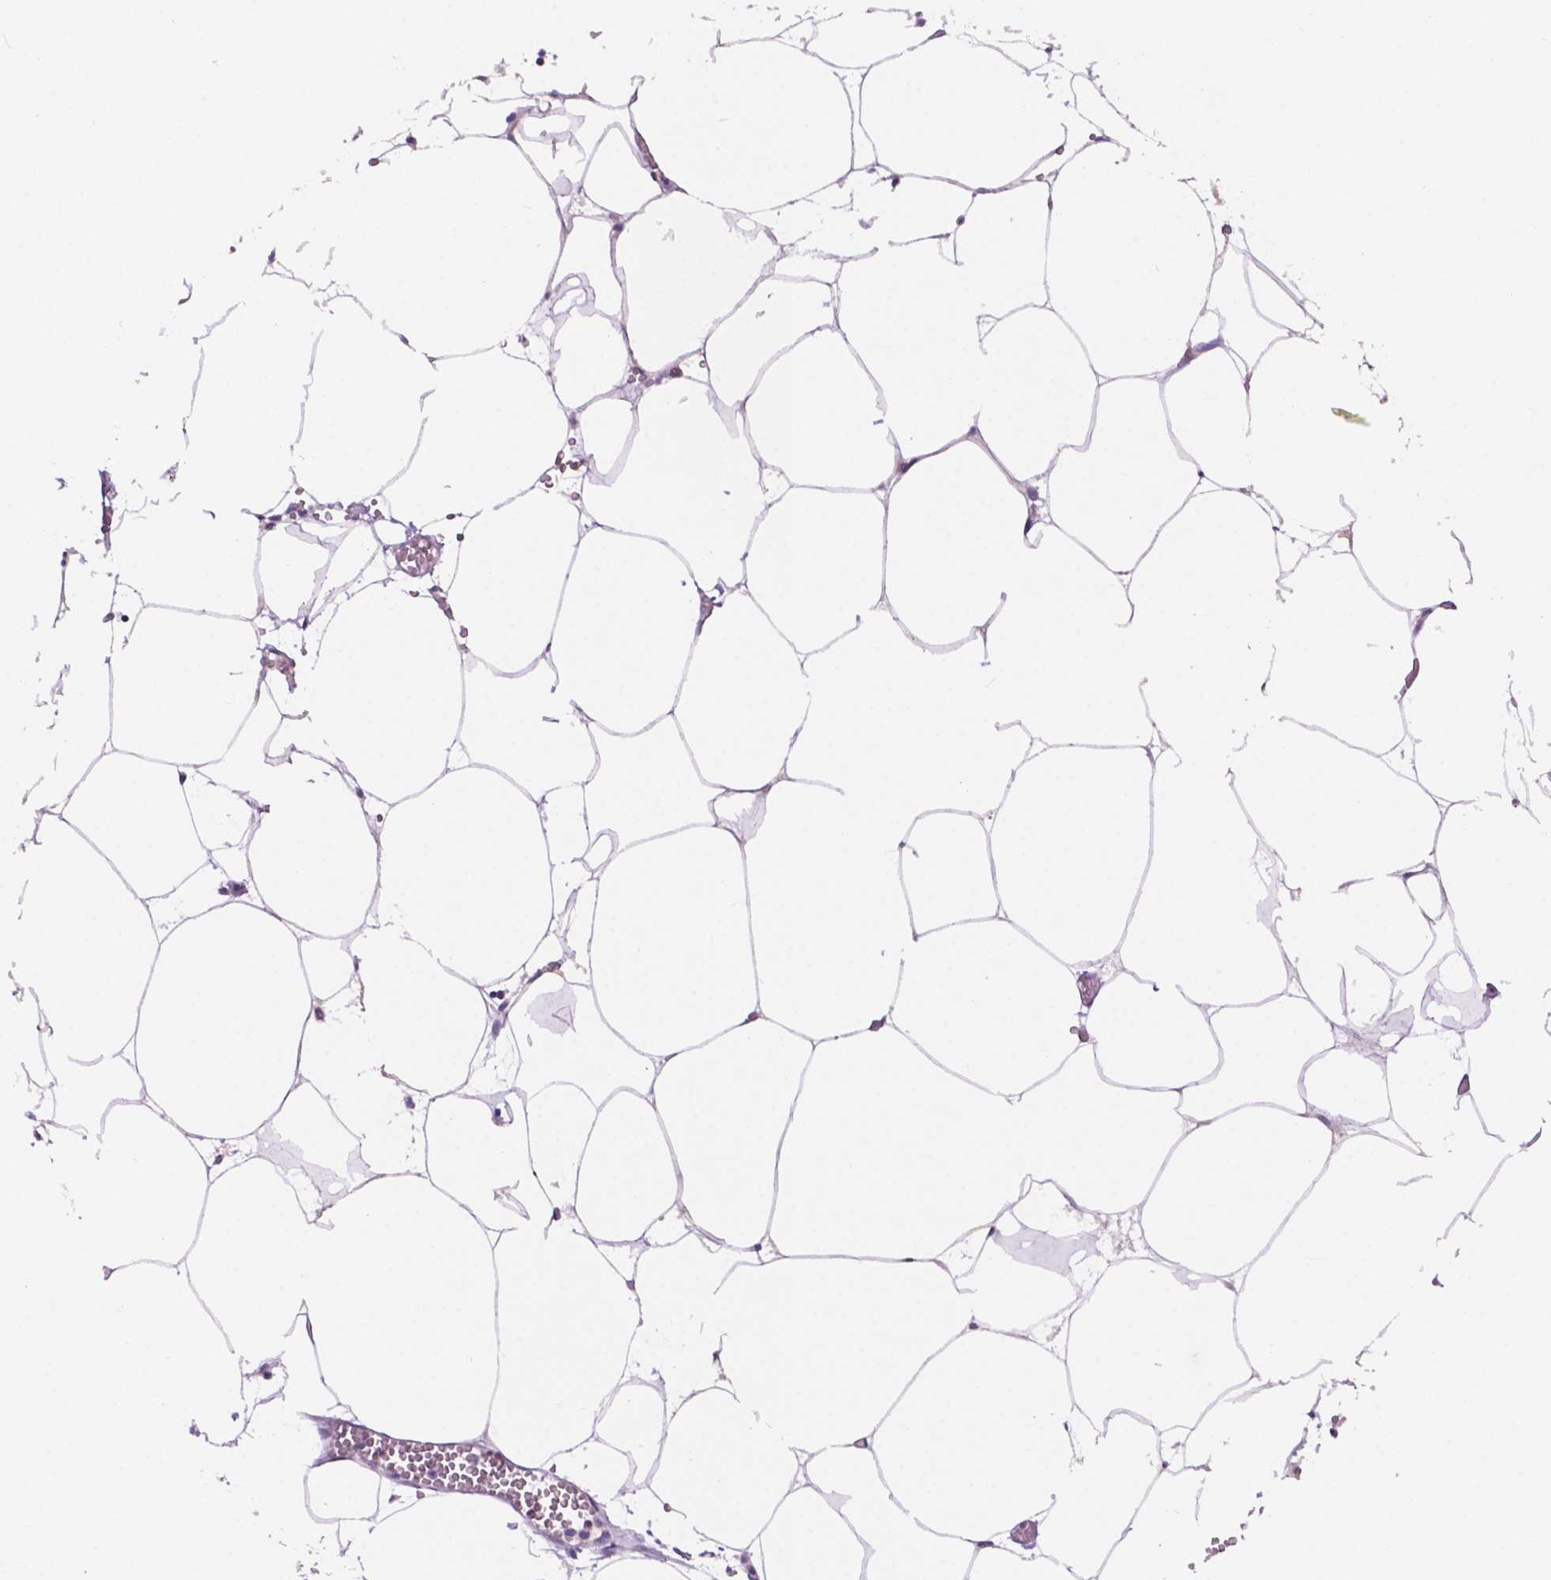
{"staining": {"intensity": "weak", "quantity": "25%-75%", "location": "nuclear"}, "tissue": "adipose tissue", "cell_type": "Adipocytes", "image_type": "normal", "snomed": [{"axis": "morphology", "description": "Normal tissue, NOS"}, {"axis": "topography", "description": "Adipose tissue"}, {"axis": "topography", "description": "Pancreas"}, {"axis": "topography", "description": "Peripheral nerve tissue"}], "caption": "Immunohistochemistry staining of unremarkable adipose tissue, which displays low levels of weak nuclear staining in about 25%-75% of adipocytes indicating weak nuclear protein expression. The staining was performed using DAB (3,3'-diaminobenzidine) (brown) for protein detection and nuclei were counterstained in hematoxylin (blue).", "gene": "NCOR1", "patient": {"sex": "female", "age": 58}}